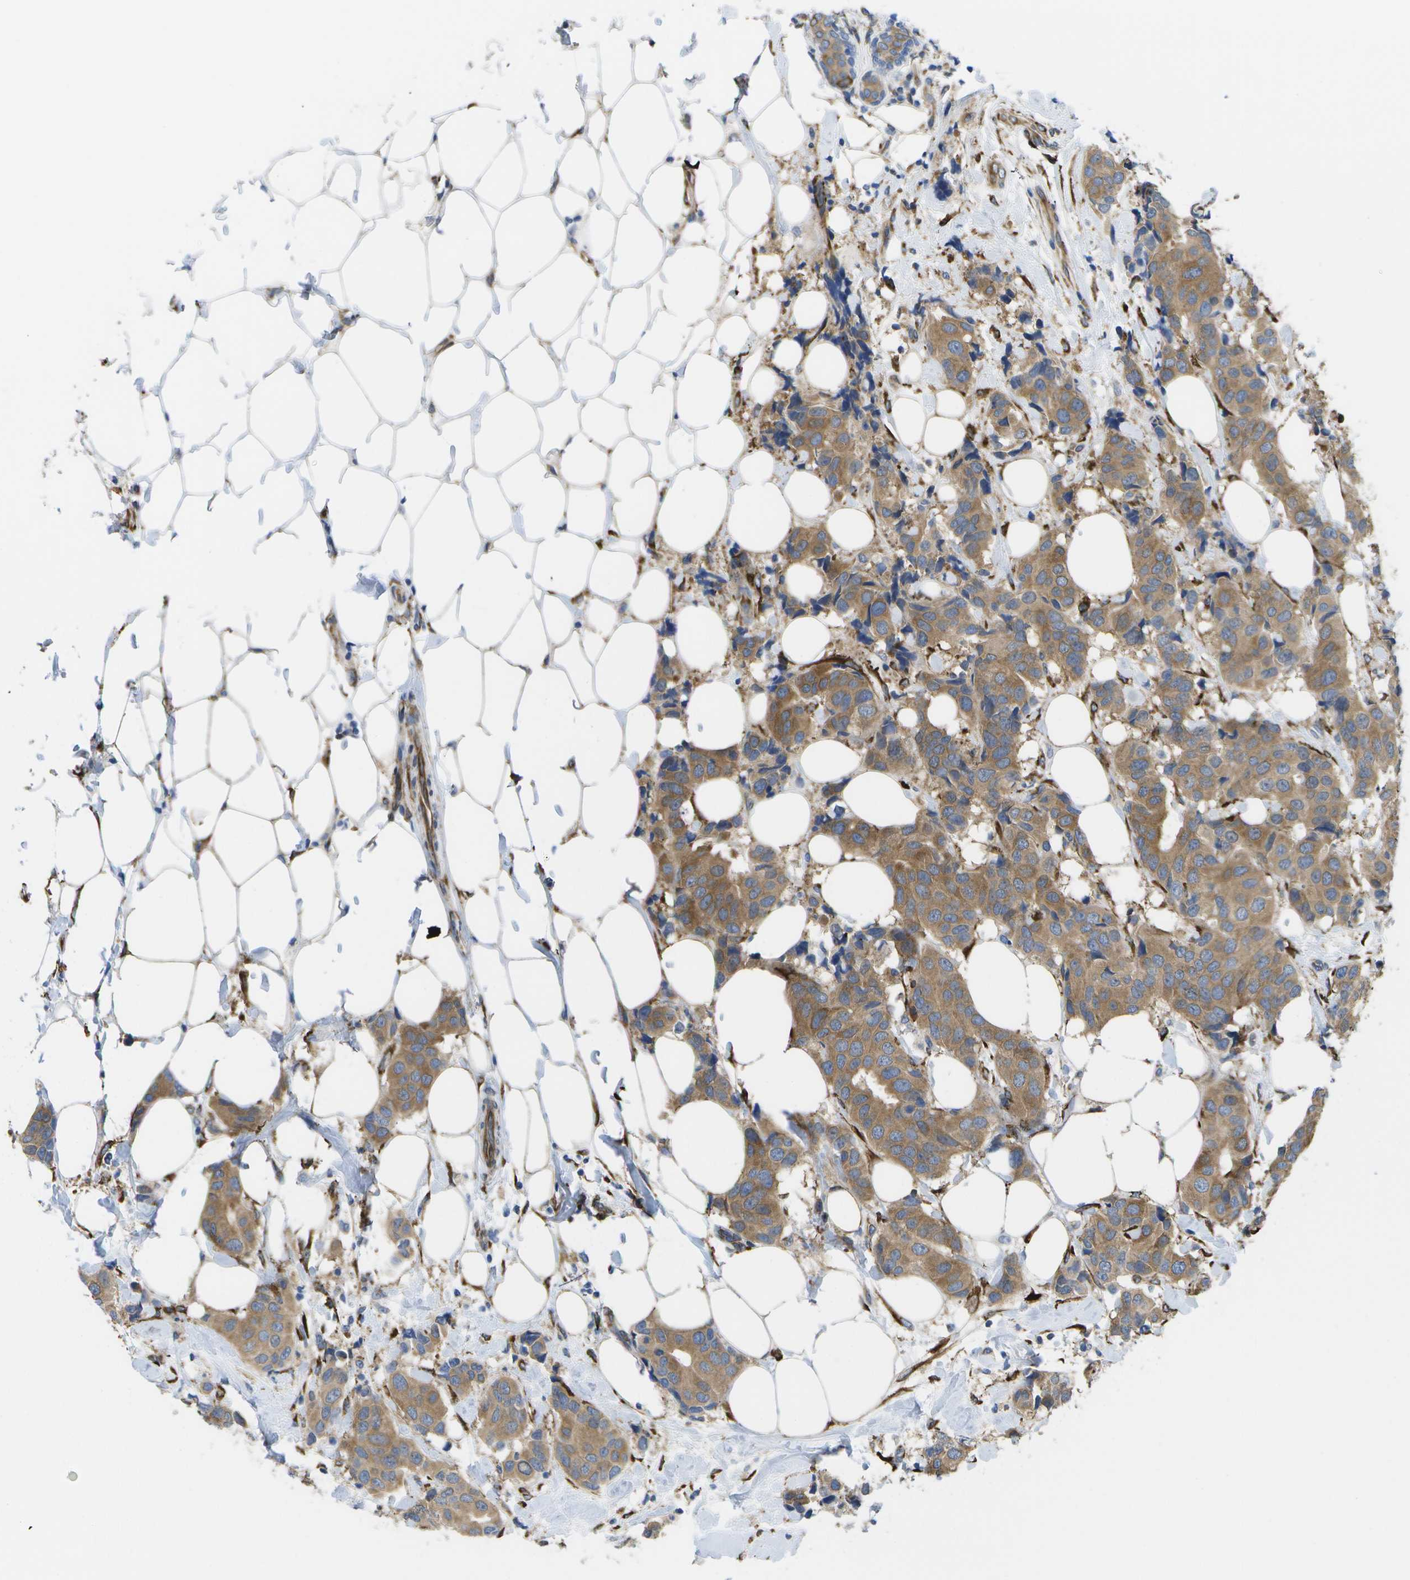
{"staining": {"intensity": "moderate", "quantity": ">75%", "location": "cytoplasmic/membranous"}, "tissue": "breast cancer", "cell_type": "Tumor cells", "image_type": "cancer", "snomed": [{"axis": "morphology", "description": "Normal tissue, NOS"}, {"axis": "morphology", "description": "Duct carcinoma"}, {"axis": "topography", "description": "Breast"}], "caption": "Human infiltrating ductal carcinoma (breast) stained with a brown dye exhibits moderate cytoplasmic/membranous positive staining in about >75% of tumor cells.", "gene": "ZDHHC17", "patient": {"sex": "female", "age": 39}}